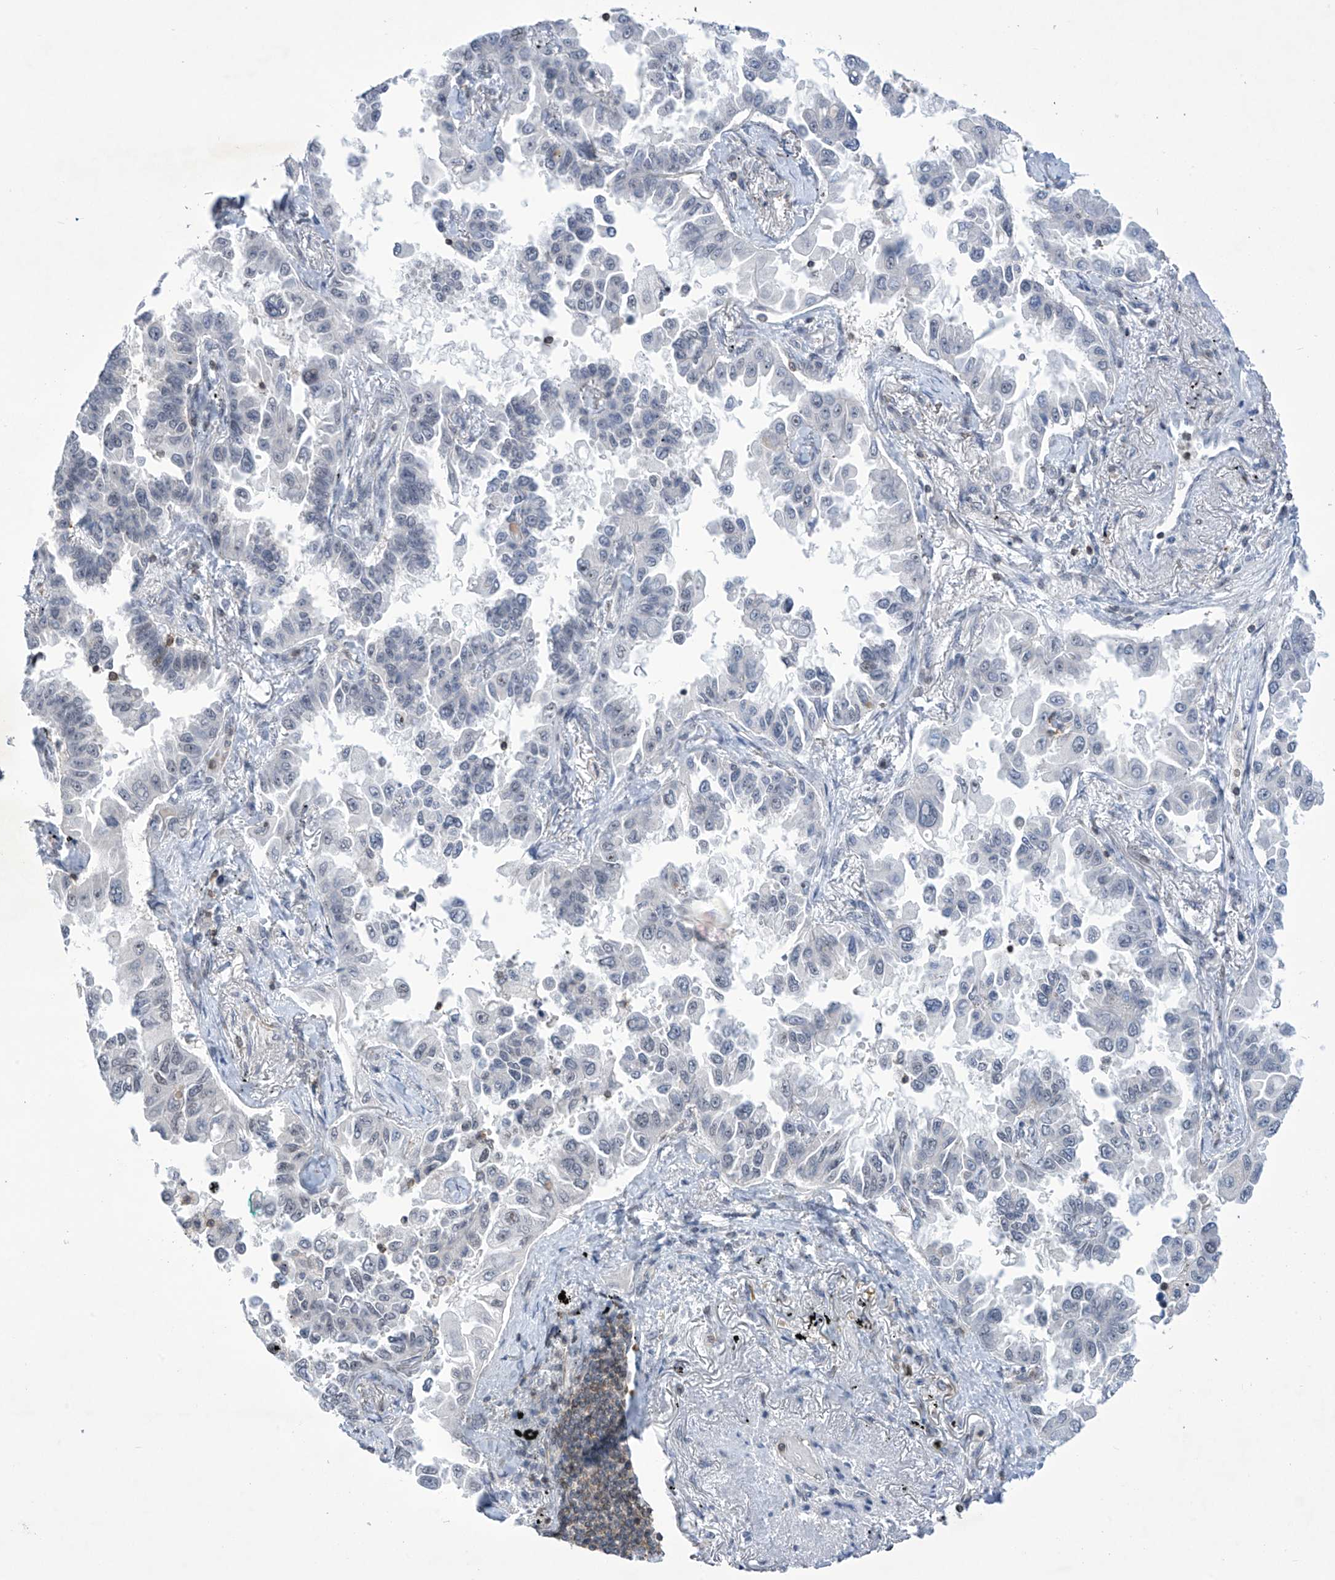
{"staining": {"intensity": "negative", "quantity": "none", "location": "none"}, "tissue": "lung cancer", "cell_type": "Tumor cells", "image_type": "cancer", "snomed": [{"axis": "morphology", "description": "Adenocarcinoma, NOS"}, {"axis": "topography", "description": "Lung"}], "caption": "DAB immunohistochemical staining of lung adenocarcinoma exhibits no significant positivity in tumor cells.", "gene": "MSL3", "patient": {"sex": "female", "age": 67}}